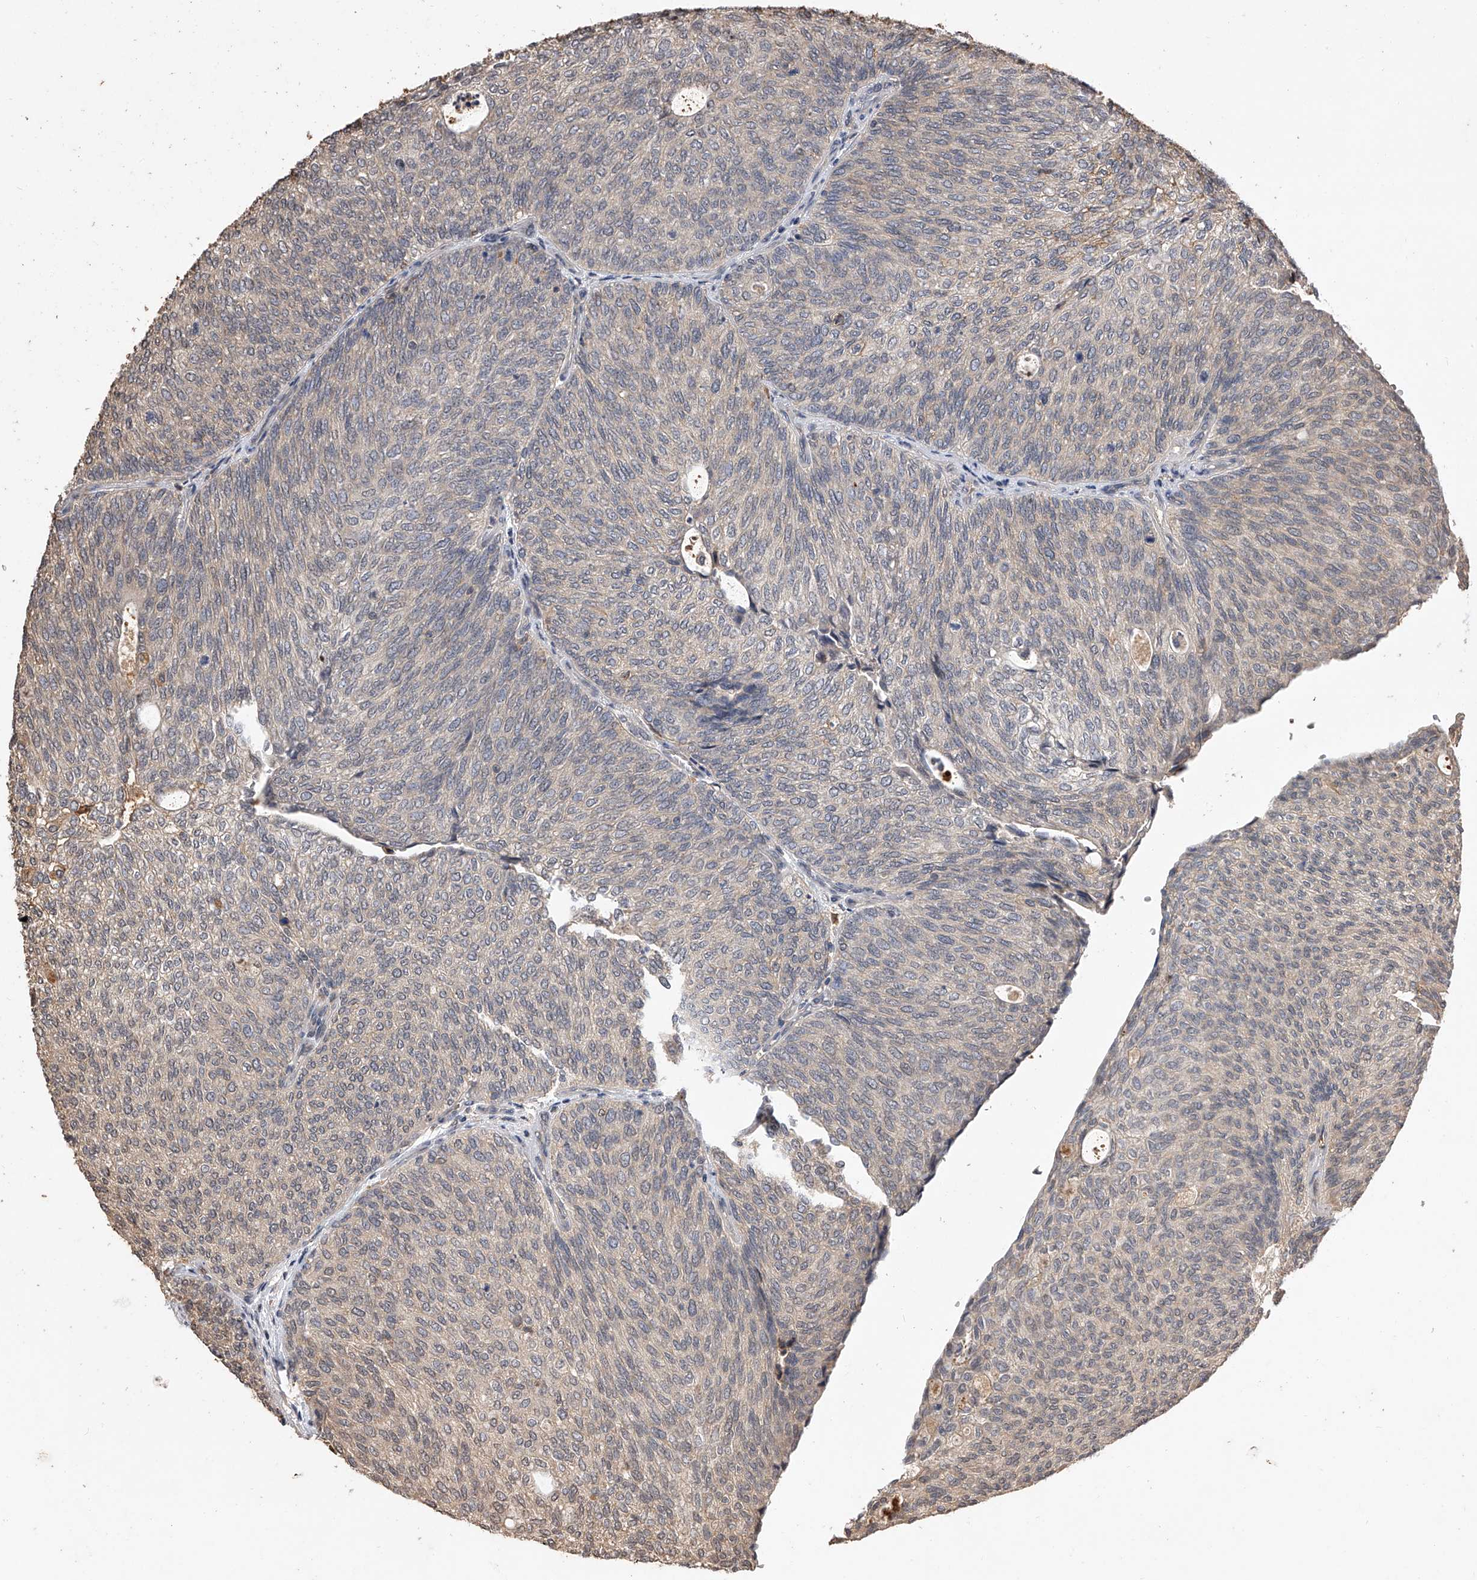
{"staining": {"intensity": "negative", "quantity": "none", "location": "none"}, "tissue": "urothelial cancer", "cell_type": "Tumor cells", "image_type": "cancer", "snomed": [{"axis": "morphology", "description": "Urothelial carcinoma, Low grade"}, {"axis": "topography", "description": "Urinary bladder"}], "caption": "Tumor cells are negative for brown protein staining in urothelial cancer.", "gene": "CFAP410", "patient": {"sex": "female", "age": 79}}